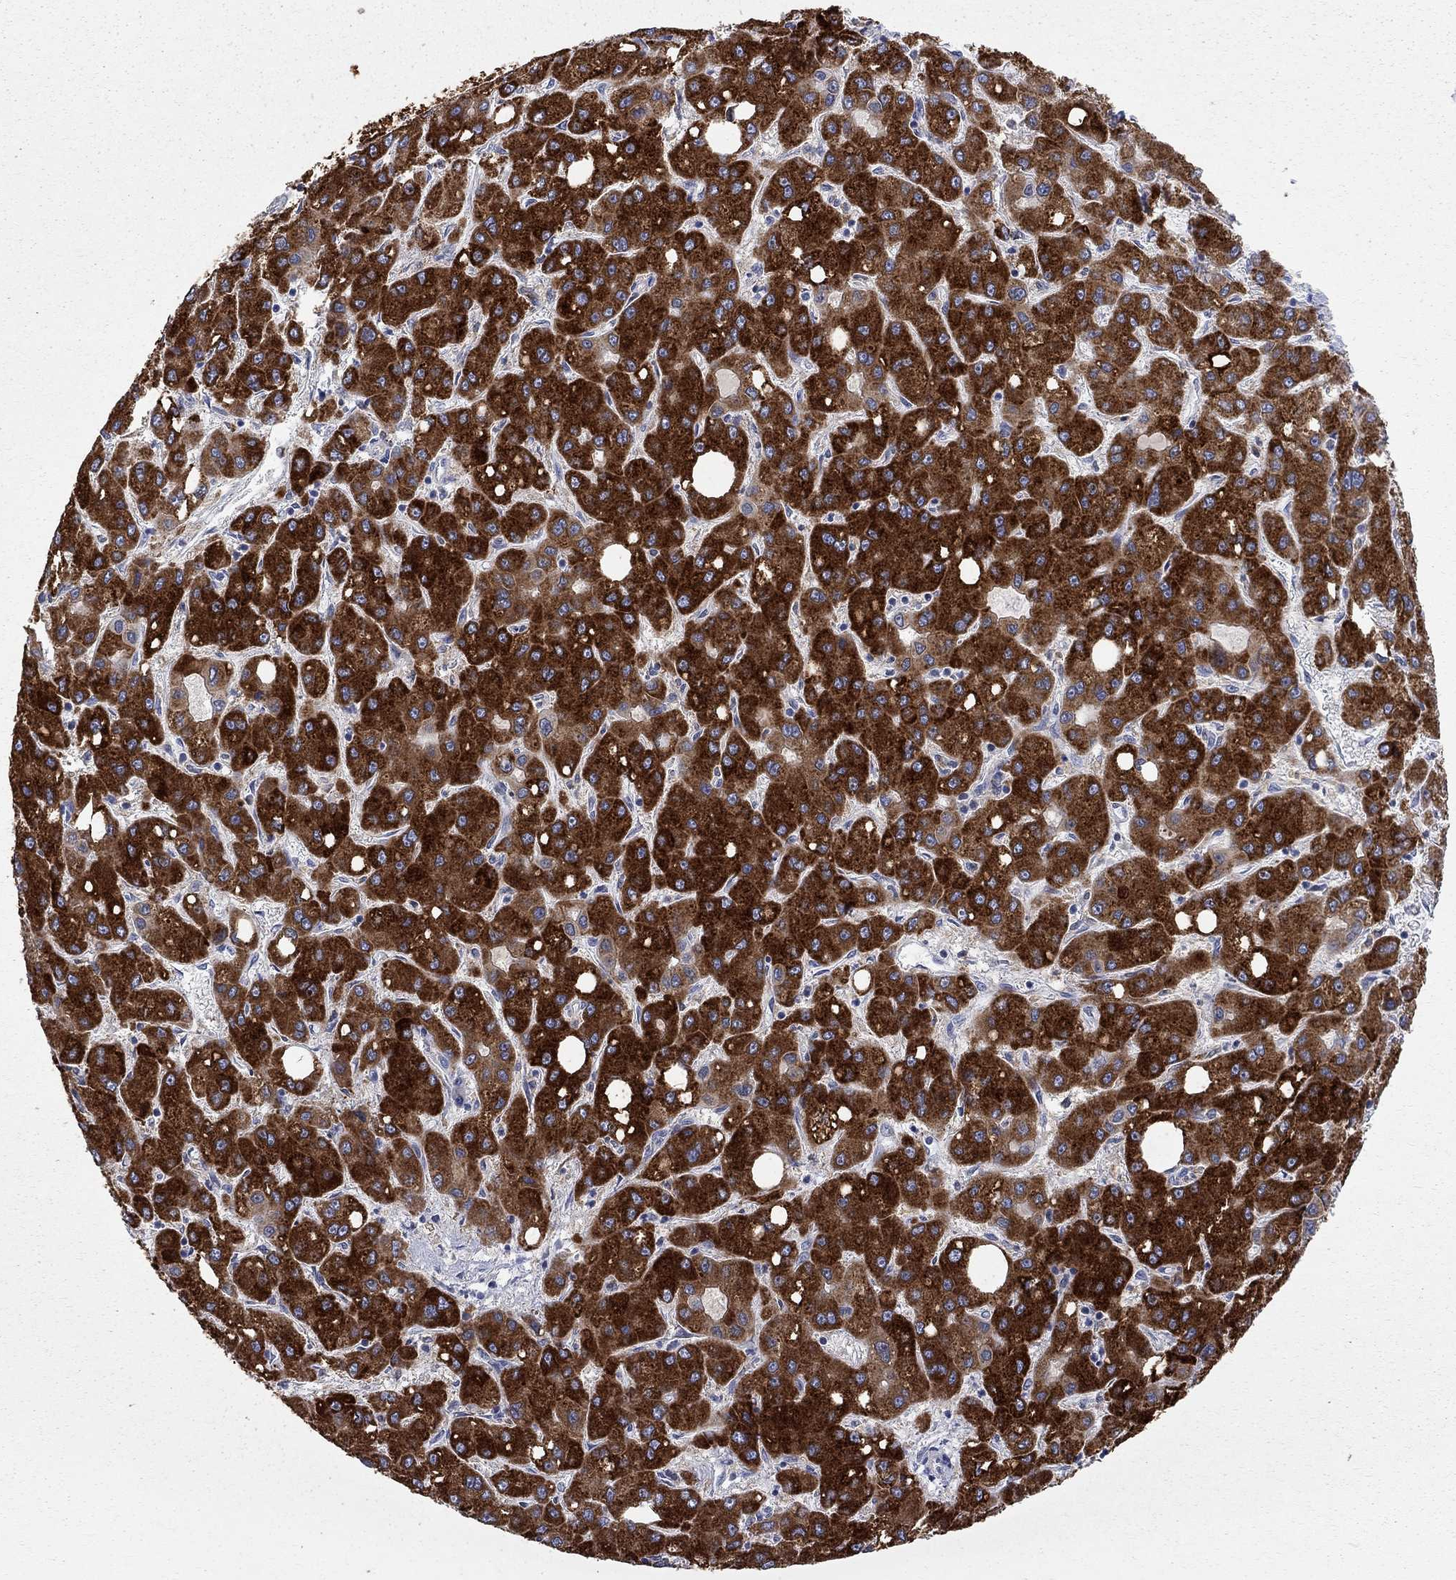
{"staining": {"intensity": "strong", "quantity": ">75%", "location": "cytoplasmic/membranous"}, "tissue": "liver cancer", "cell_type": "Tumor cells", "image_type": "cancer", "snomed": [{"axis": "morphology", "description": "Carcinoma, Hepatocellular, NOS"}, {"axis": "topography", "description": "Liver"}], "caption": "This is a micrograph of immunohistochemistry (IHC) staining of liver hepatocellular carcinoma, which shows strong staining in the cytoplasmic/membranous of tumor cells.", "gene": "ACSL1", "patient": {"sex": "male", "age": 73}}